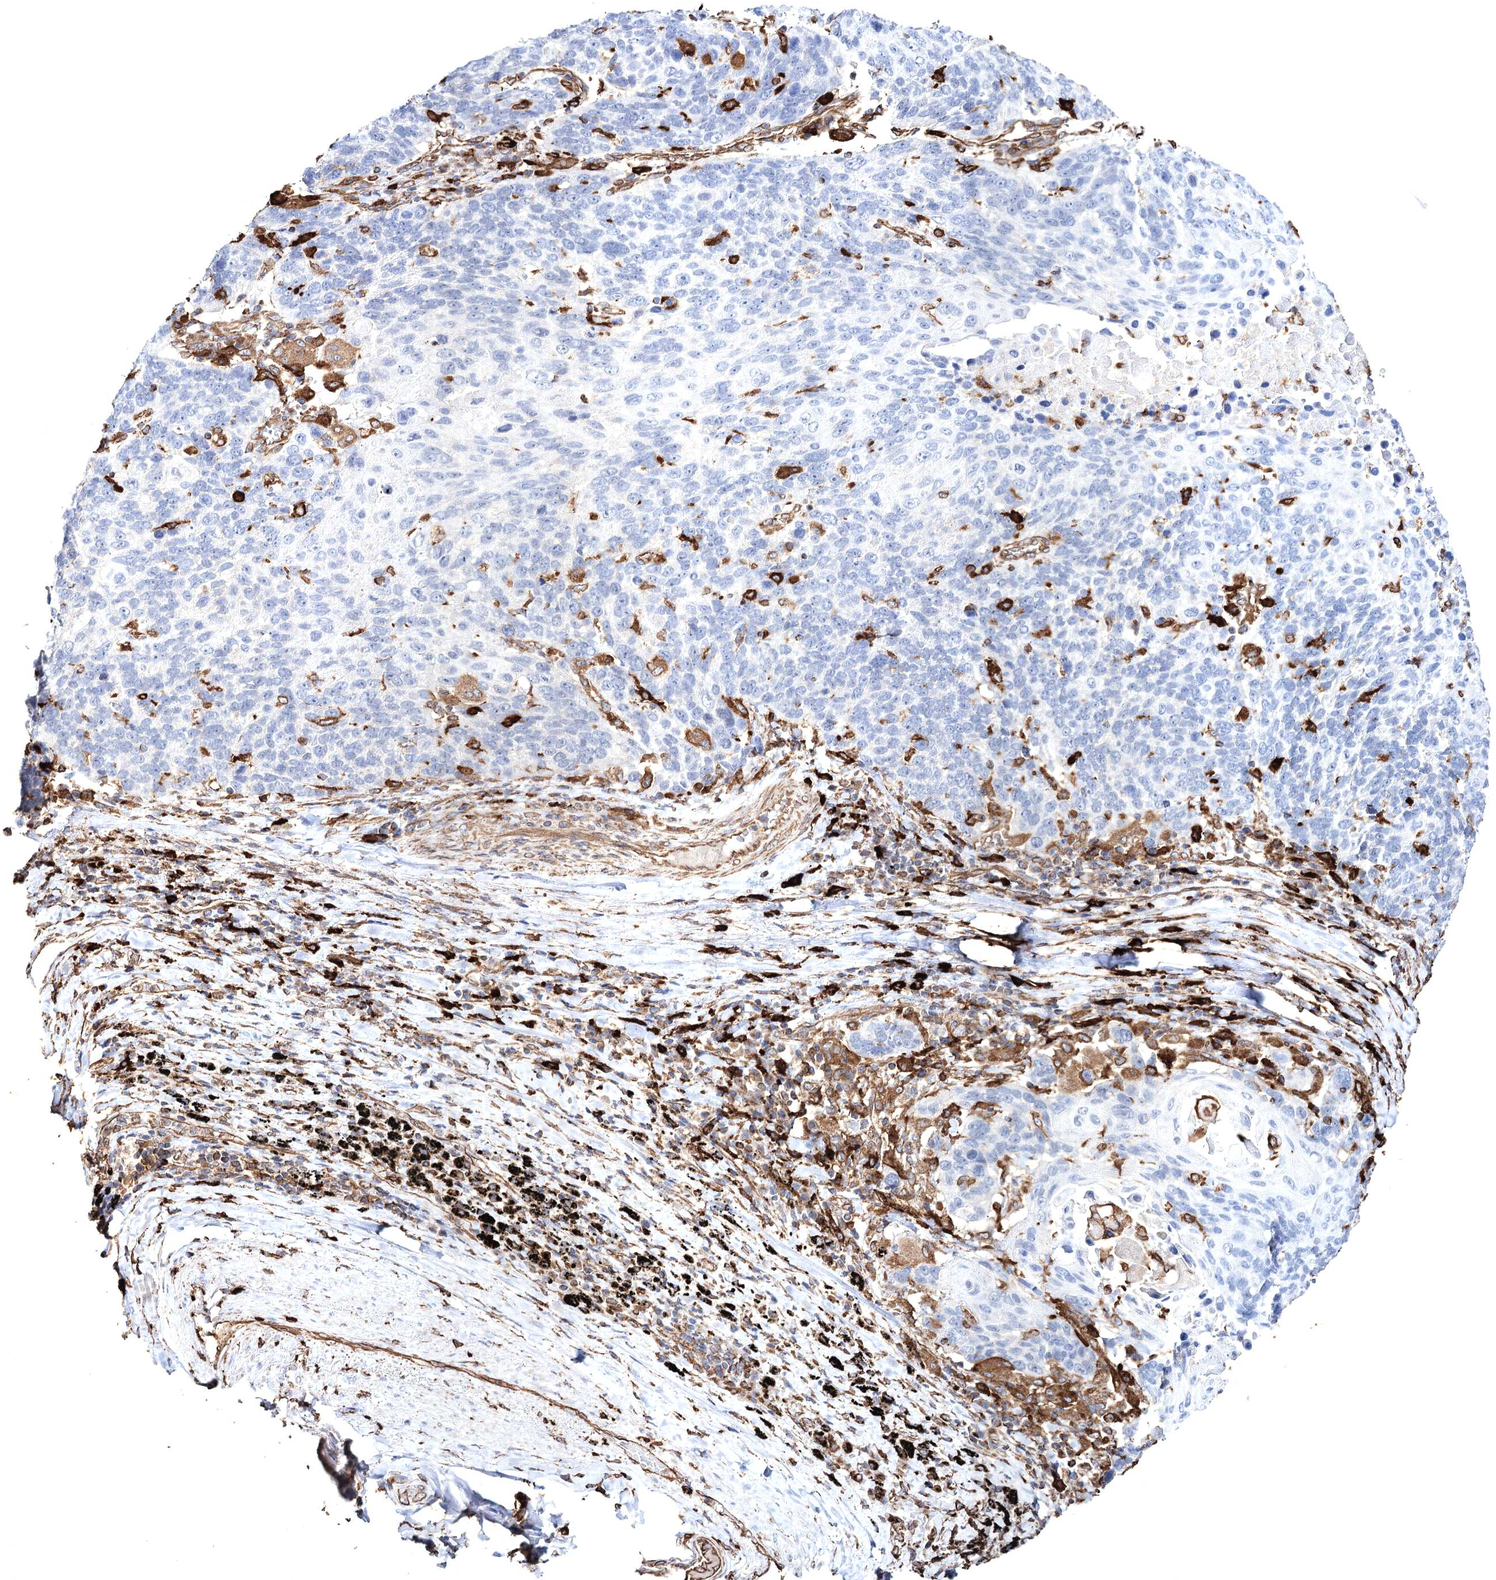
{"staining": {"intensity": "negative", "quantity": "none", "location": "none"}, "tissue": "lung cancer", "cell_type": "Tumor cells", "image_type": "cancer", "snomed": [{"axis": "morphology", "description": "Squamous cell carcinoma, NOS"}, {"axis": "topography", "description": "Lung"}], "caption": "An immunohistochemistry (IHC) histopathology image of lung cancer (squamous cell carcinoma) is shown. There is no staining in tumor cells of lung cancer (squamous cell carcinoma). The staining is performed using DAB brown chromogen with nuclei counter-stained in using hematoxylin.", "gene": "CLEC4M", "patient": {"sex": "male", "age": 66}}